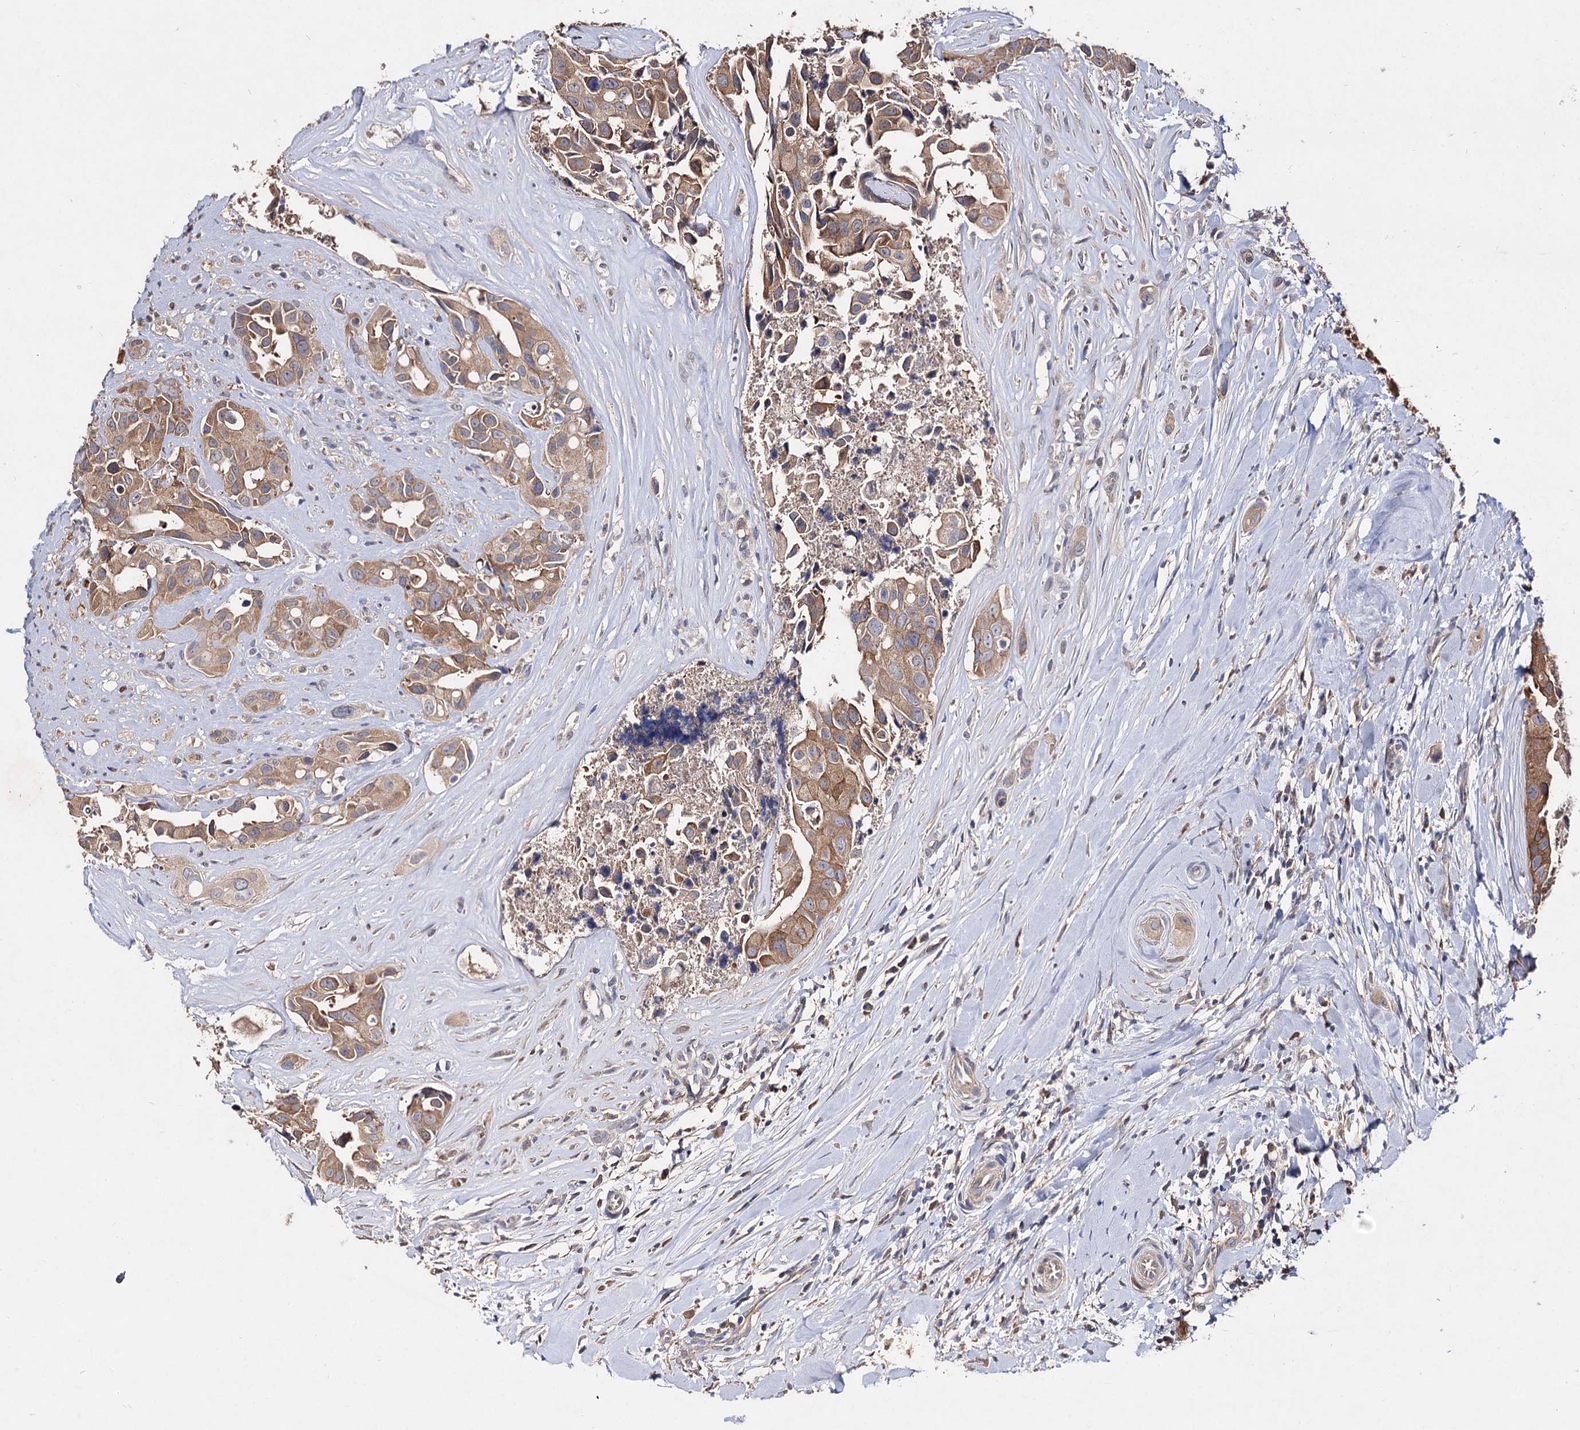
{"staining": {"intensity": "moderate", "quantity": ">75%", "location": "cytoplasmic/membranous"}, "tissue": "head and neck cancer", "cell_type": "Tumor cells", "image_type": "cancer", "snomed": [{"axis": "morphology", "description": "Adenocarcinoma, NOS"}, {"axis": "morphology", "description": "Adenocarcinoma, metastatic, NOS"}, {"axis": "topography", "description": "Head-Neck"}], "caption": "The image exhibits immunohistochemical staining of head and neck cancer (adenocarcinoma). There is moderate cytoplasmic/membranous expression is present in about >75% of tumor cells.", "gene": "ARFIP2", "patient": {"sex": "male", "age": 75}}